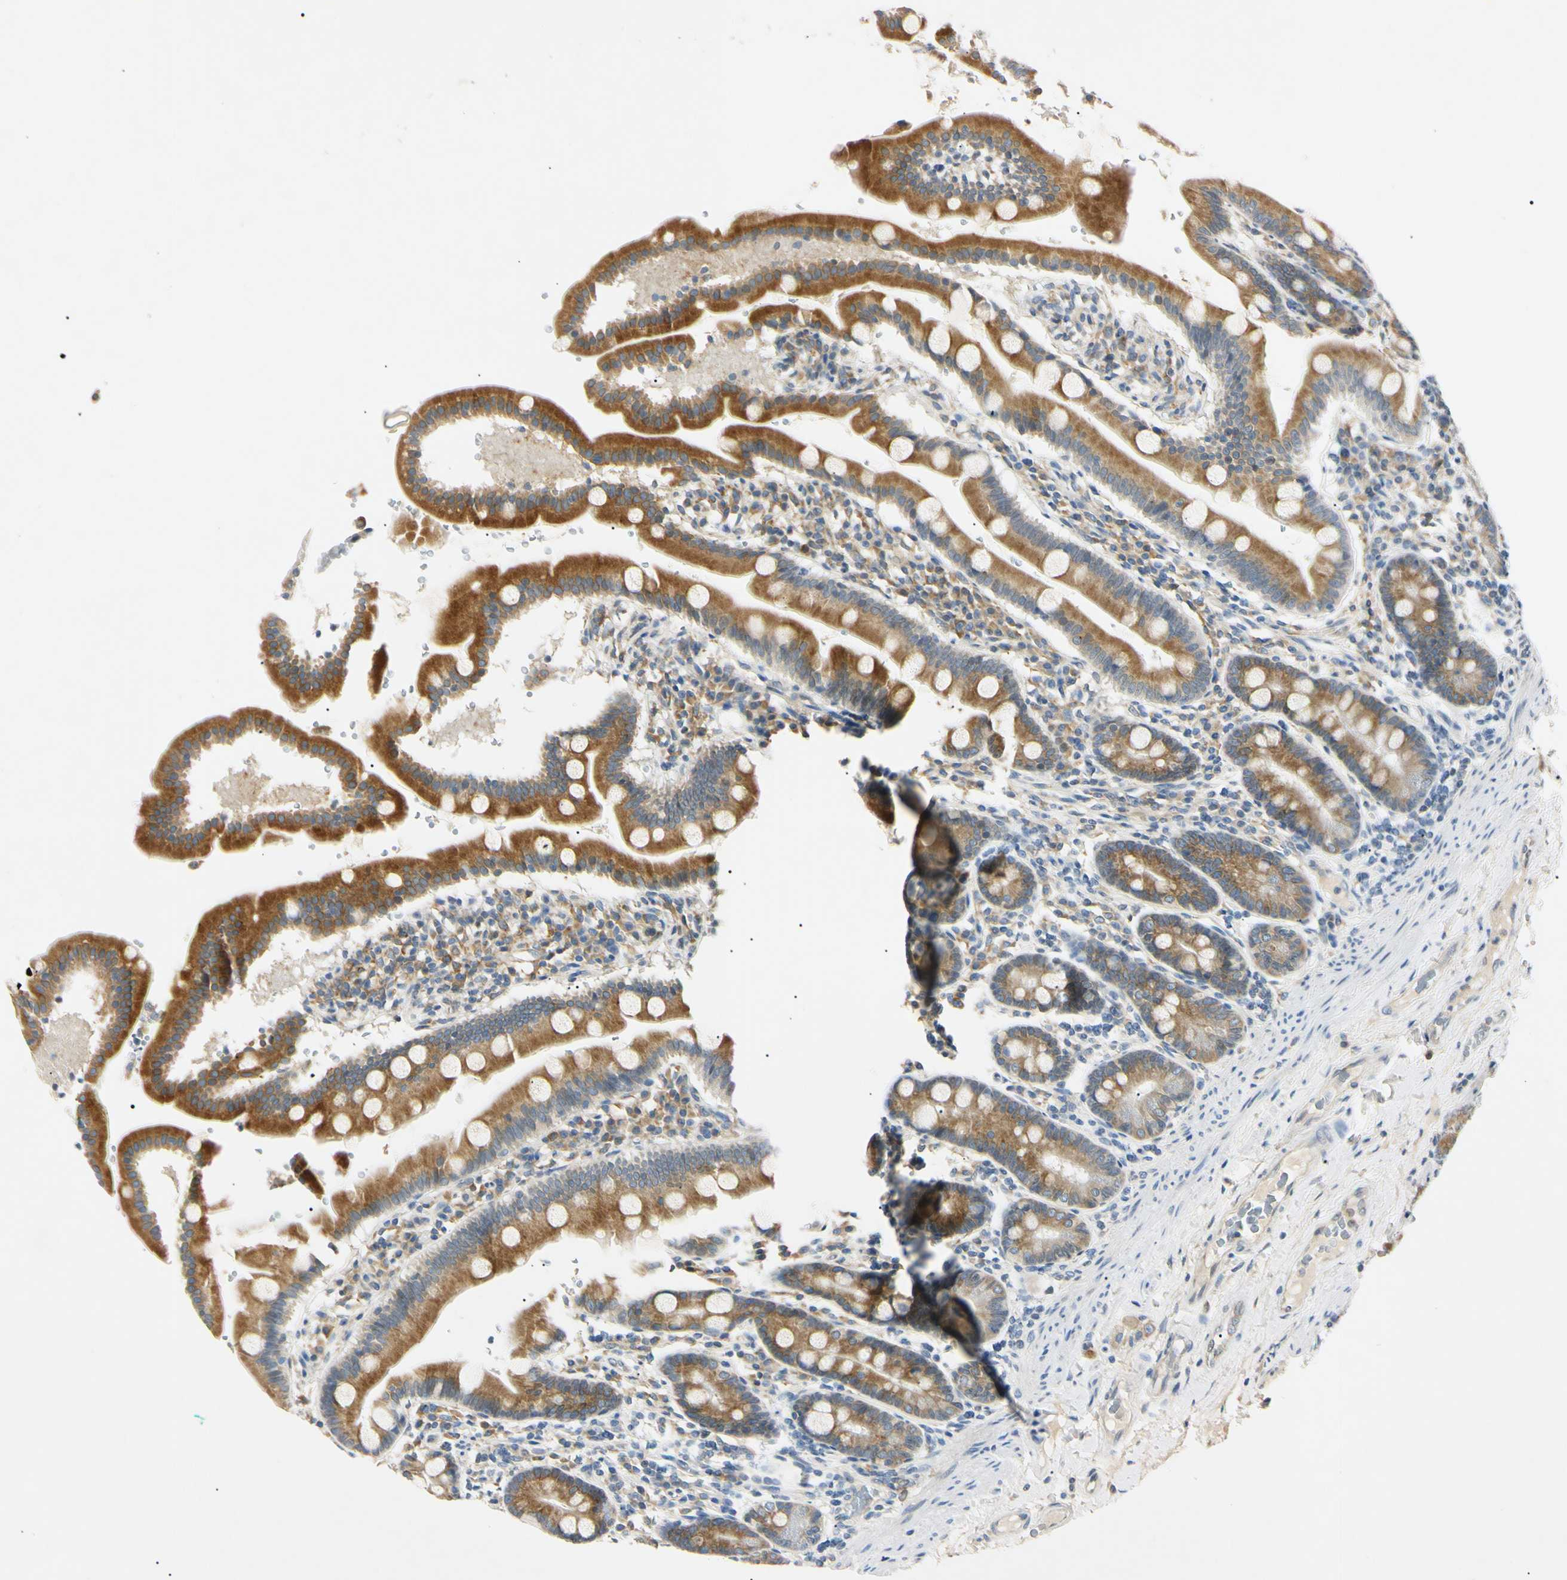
{"staining": {"intensity": "moderate", "quantity": ">75%", "location": "cytoplasmic/membranous"}, "tissue": "duodenum", "cell_type": "Glandular cells", "image_type": "normal", "snomed": [{"axis": "morphology", "description": "Normal tissue, NOS"}, {"axis": "topography", "description": "Duodenum"}], "caption": "Immunohistochemistry (IHC) of benign duodenum reveals medium levels of moderate cytoplasmic/membranous expression in about >75% of glandular cells.", "gene": "DNAJB12", "patient": {"sex": "male", "age": 50}}